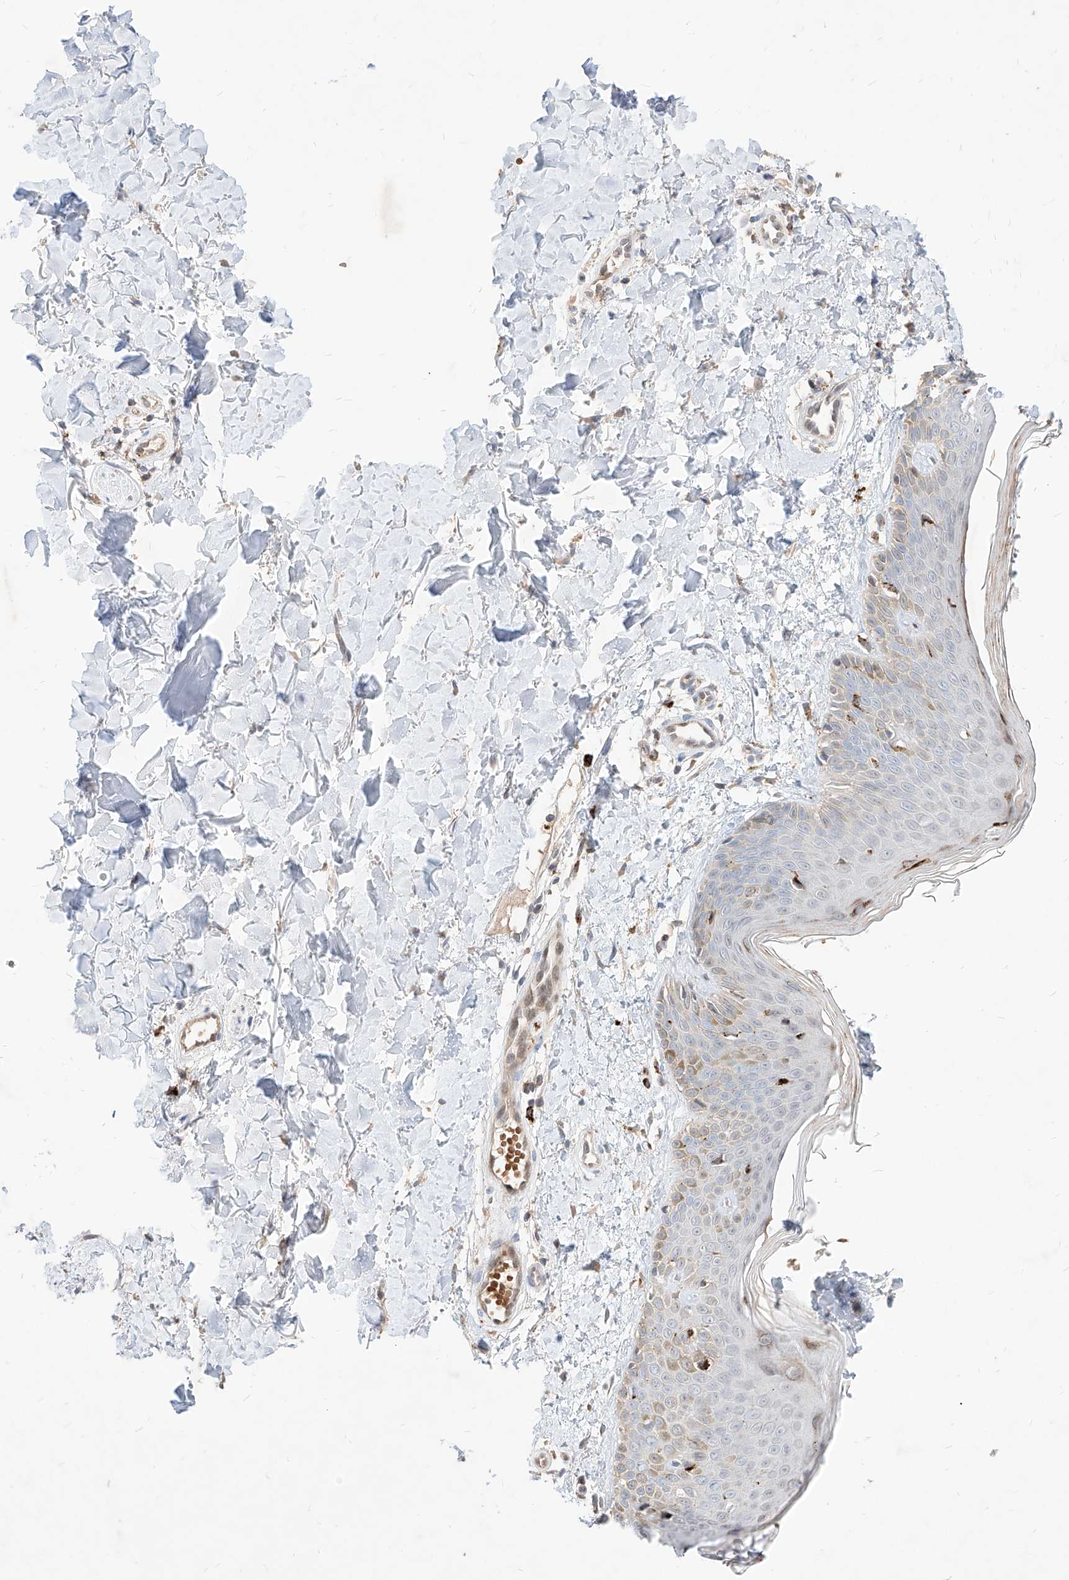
{"staining": {"intensity": "moderate", "quantity": ">75%", "location": "cytoplasmic/membranous"}, "tissue": "skin", "cell_type": "Fibroblasts", "image_type": "normal", "snomed": [{"axis": "morphology", "description": "Normal tissue, NOS"}, {"axis": "topography", "description": "Skin"}], "caption": "Normal skin demonstrates moderate cytoplasmic/membranous positivity in about >75% of fibroblasts, visualized by immunohistochemistry. (DAB = brown stain, brightfield microscopy at high magnification).", "gene": "TSNAX", "patient": {"sex": "male", "age": 37}}